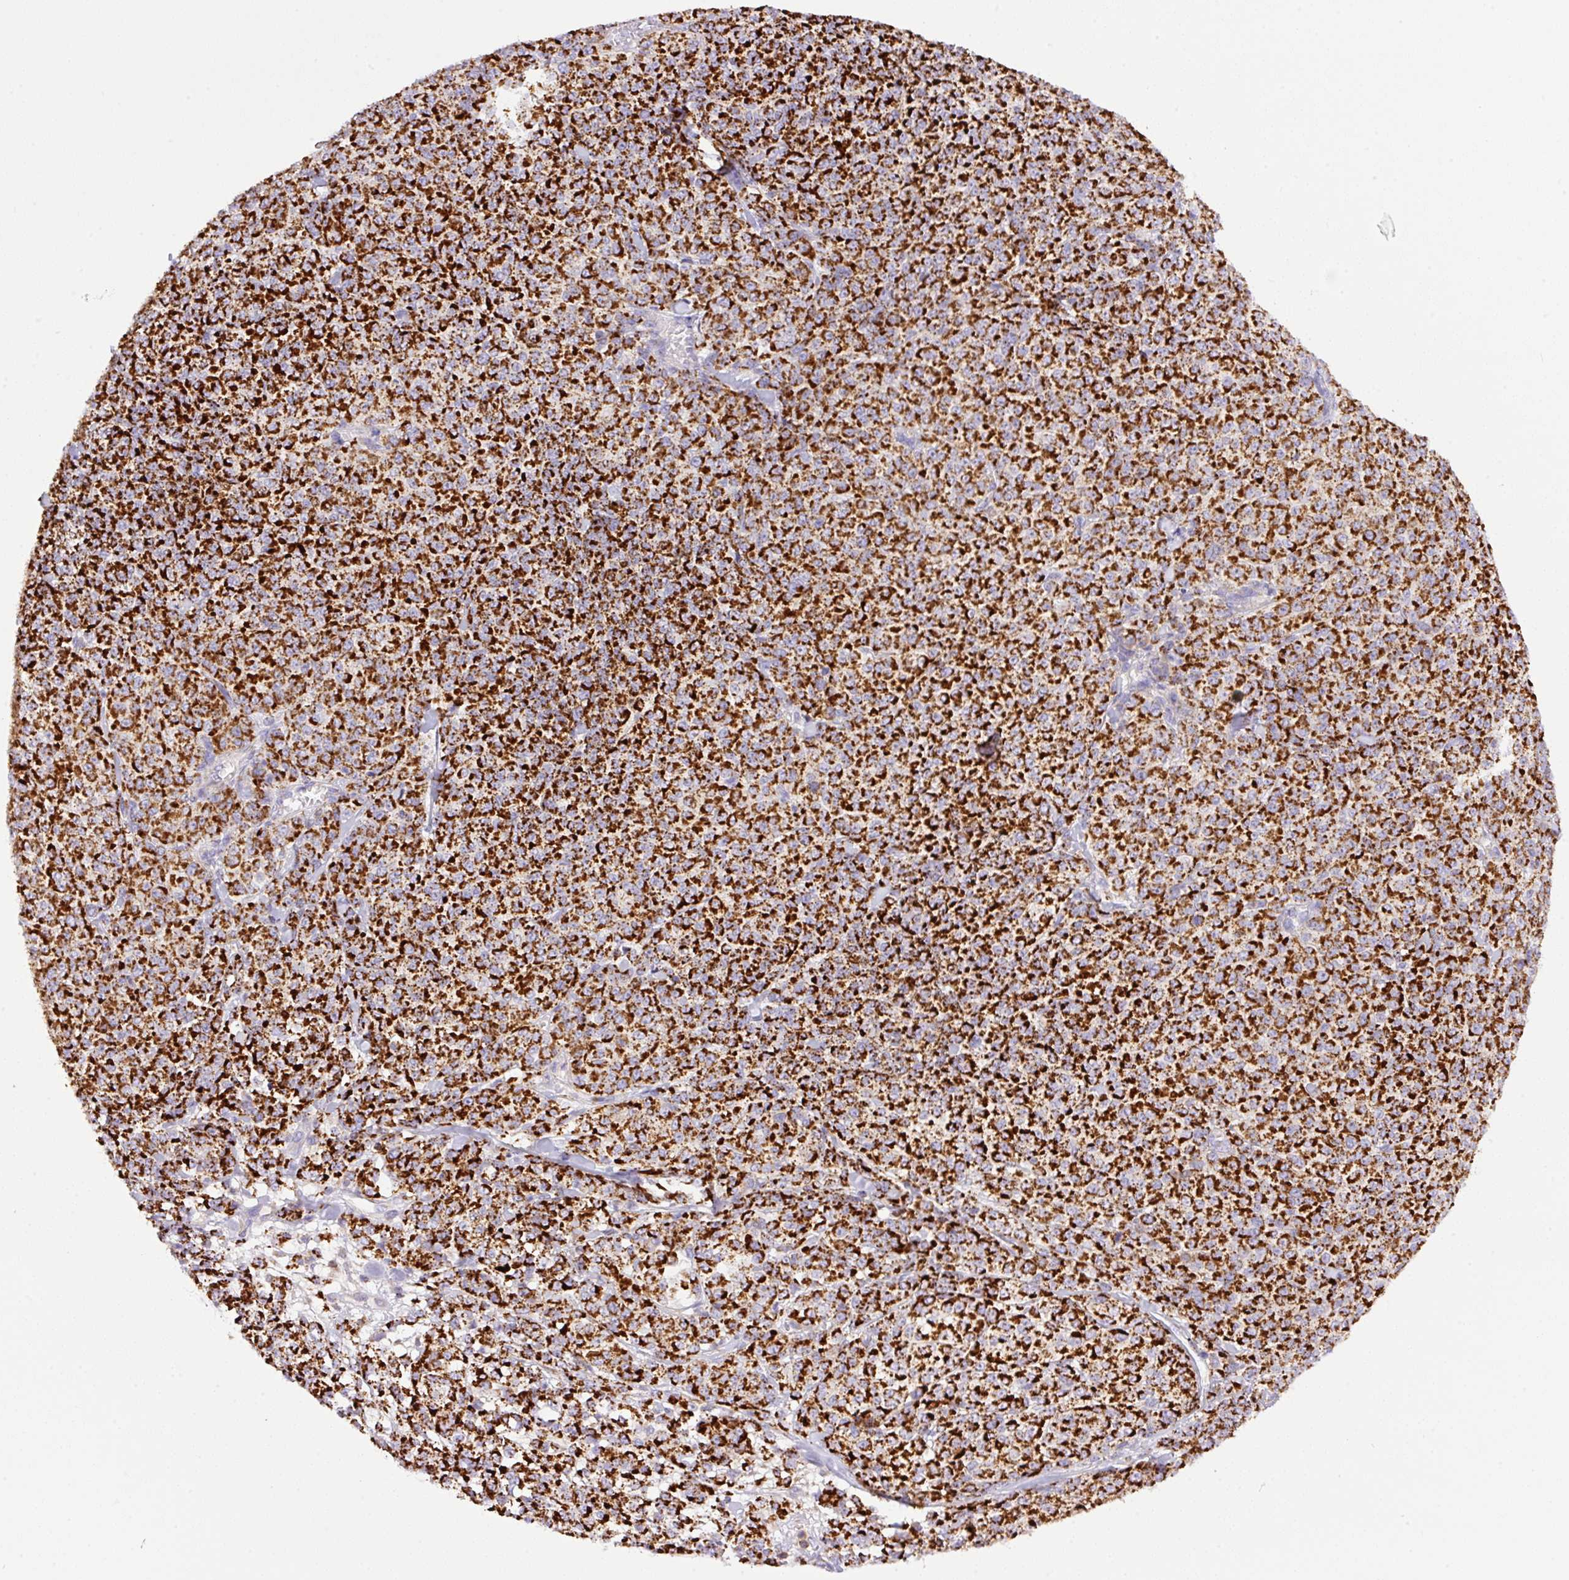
{"staining": {"intensity": "strong", "quantity": ">75%", "location": "cytoplasmic/membranous"}, "tissue": "melanoma", "cell_type": "Tumor cells", "image_type": "cancer", "snomed": [{"axis": "morphology", "description": "Normal tissue, NOS"}, {"axis": "morphology", "description": "Malignant melanoma, NOS"}, {"axis": "topography", "description": "Skin"}], "caption": "Immunohistochemistry image of neoplastic tissue: melanoma stained using IHC shows high levels of strong protein expression localized specifically in the cytoplasmic/membranous of tumor cells, appearing as a cytoplasmic/membranous brown color.", "gene": "NF1", "patient": {"sex": "female", "age": 34}}